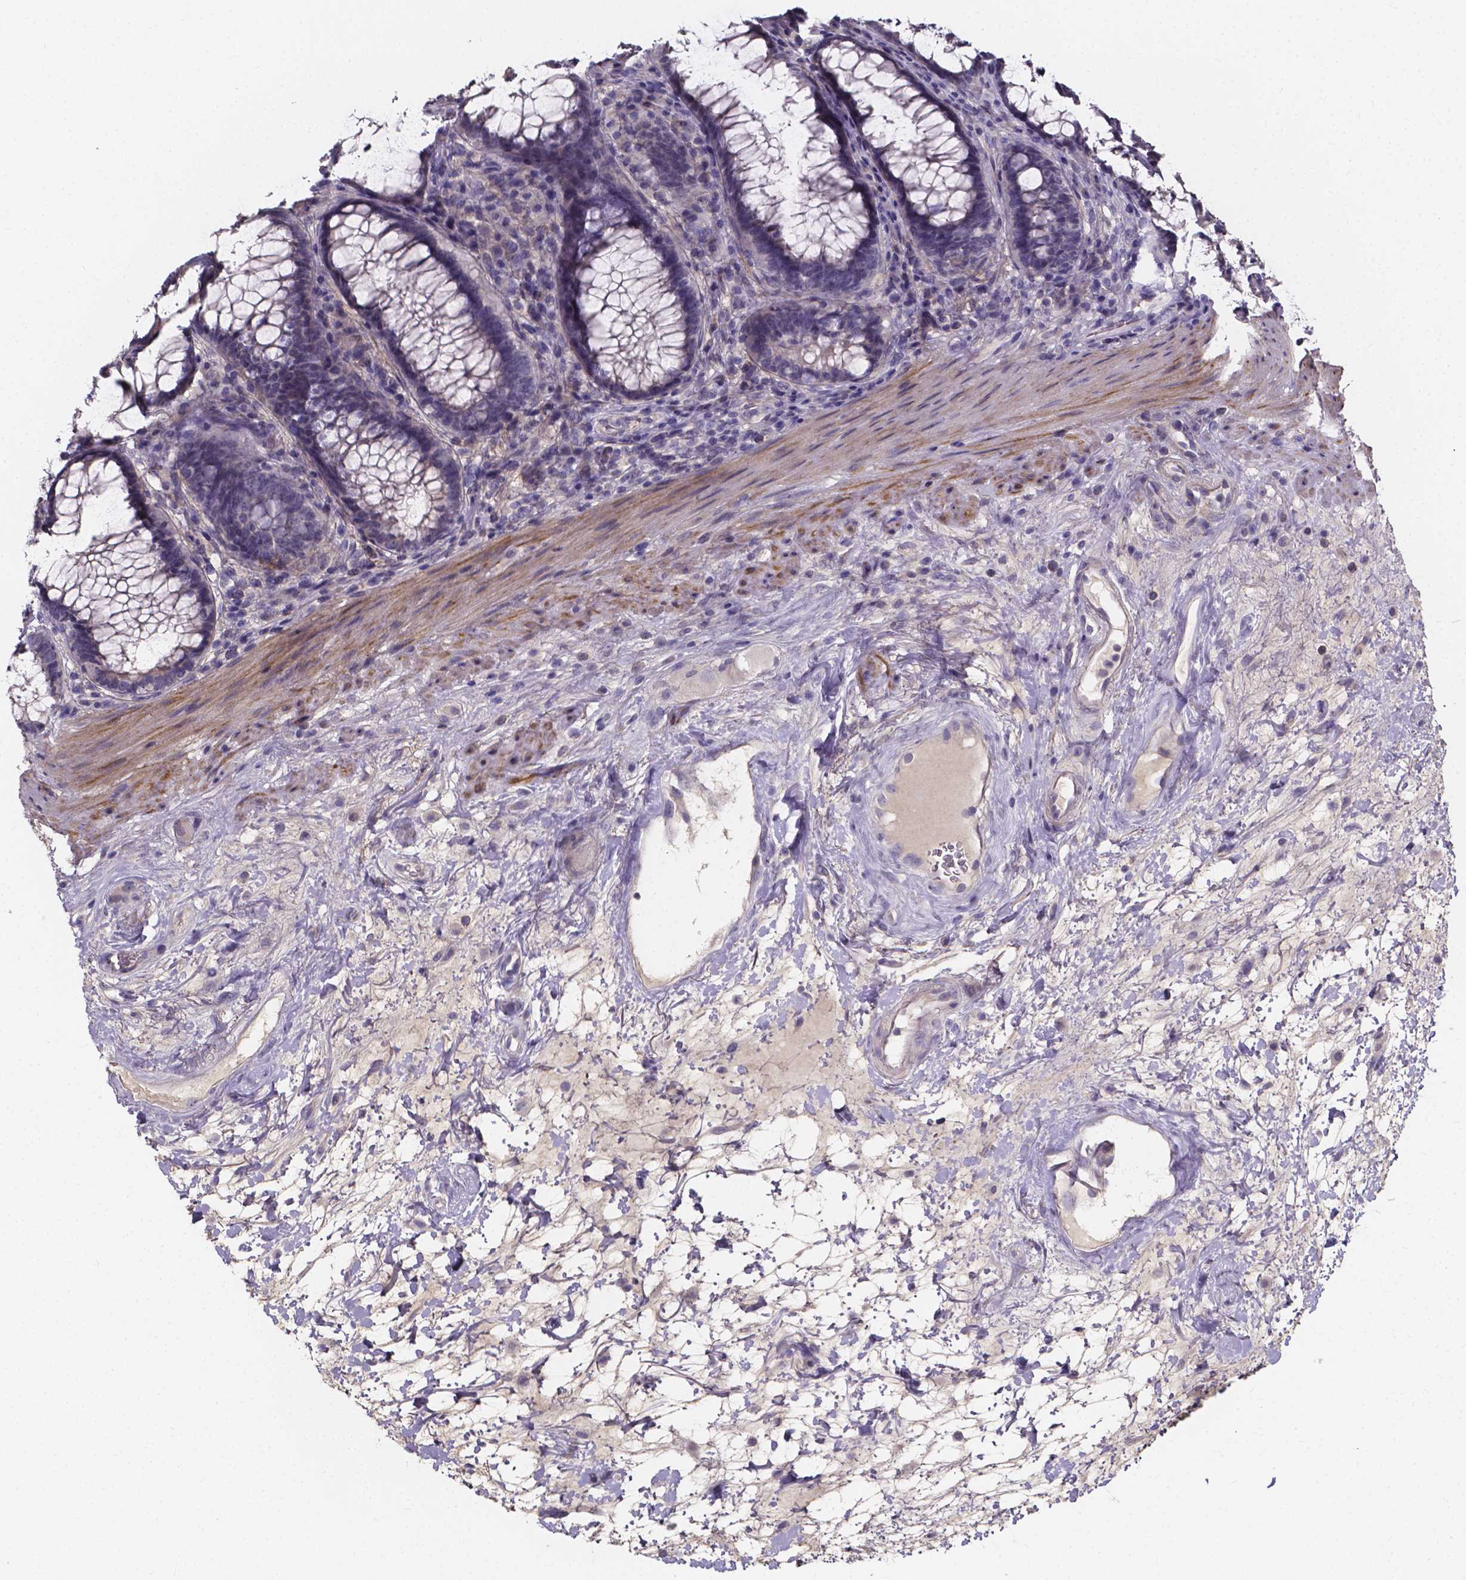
{"staining": {"intensity": "negative", "quantity": "none", "location": "none"}, "tissue": "rectum", "cell_type": "Glandular cells", "image_type": "normal", "snomed": [{"axis": "morphology", "description": "Normal tissue, NOS"}, {"axis": "topography", "description": "Rectum"}], "caption": "There is no significant positivity in glandular cells of rectum.", "gene": "SPOCD1", "patient": {"sex": "male", "age": 72}}